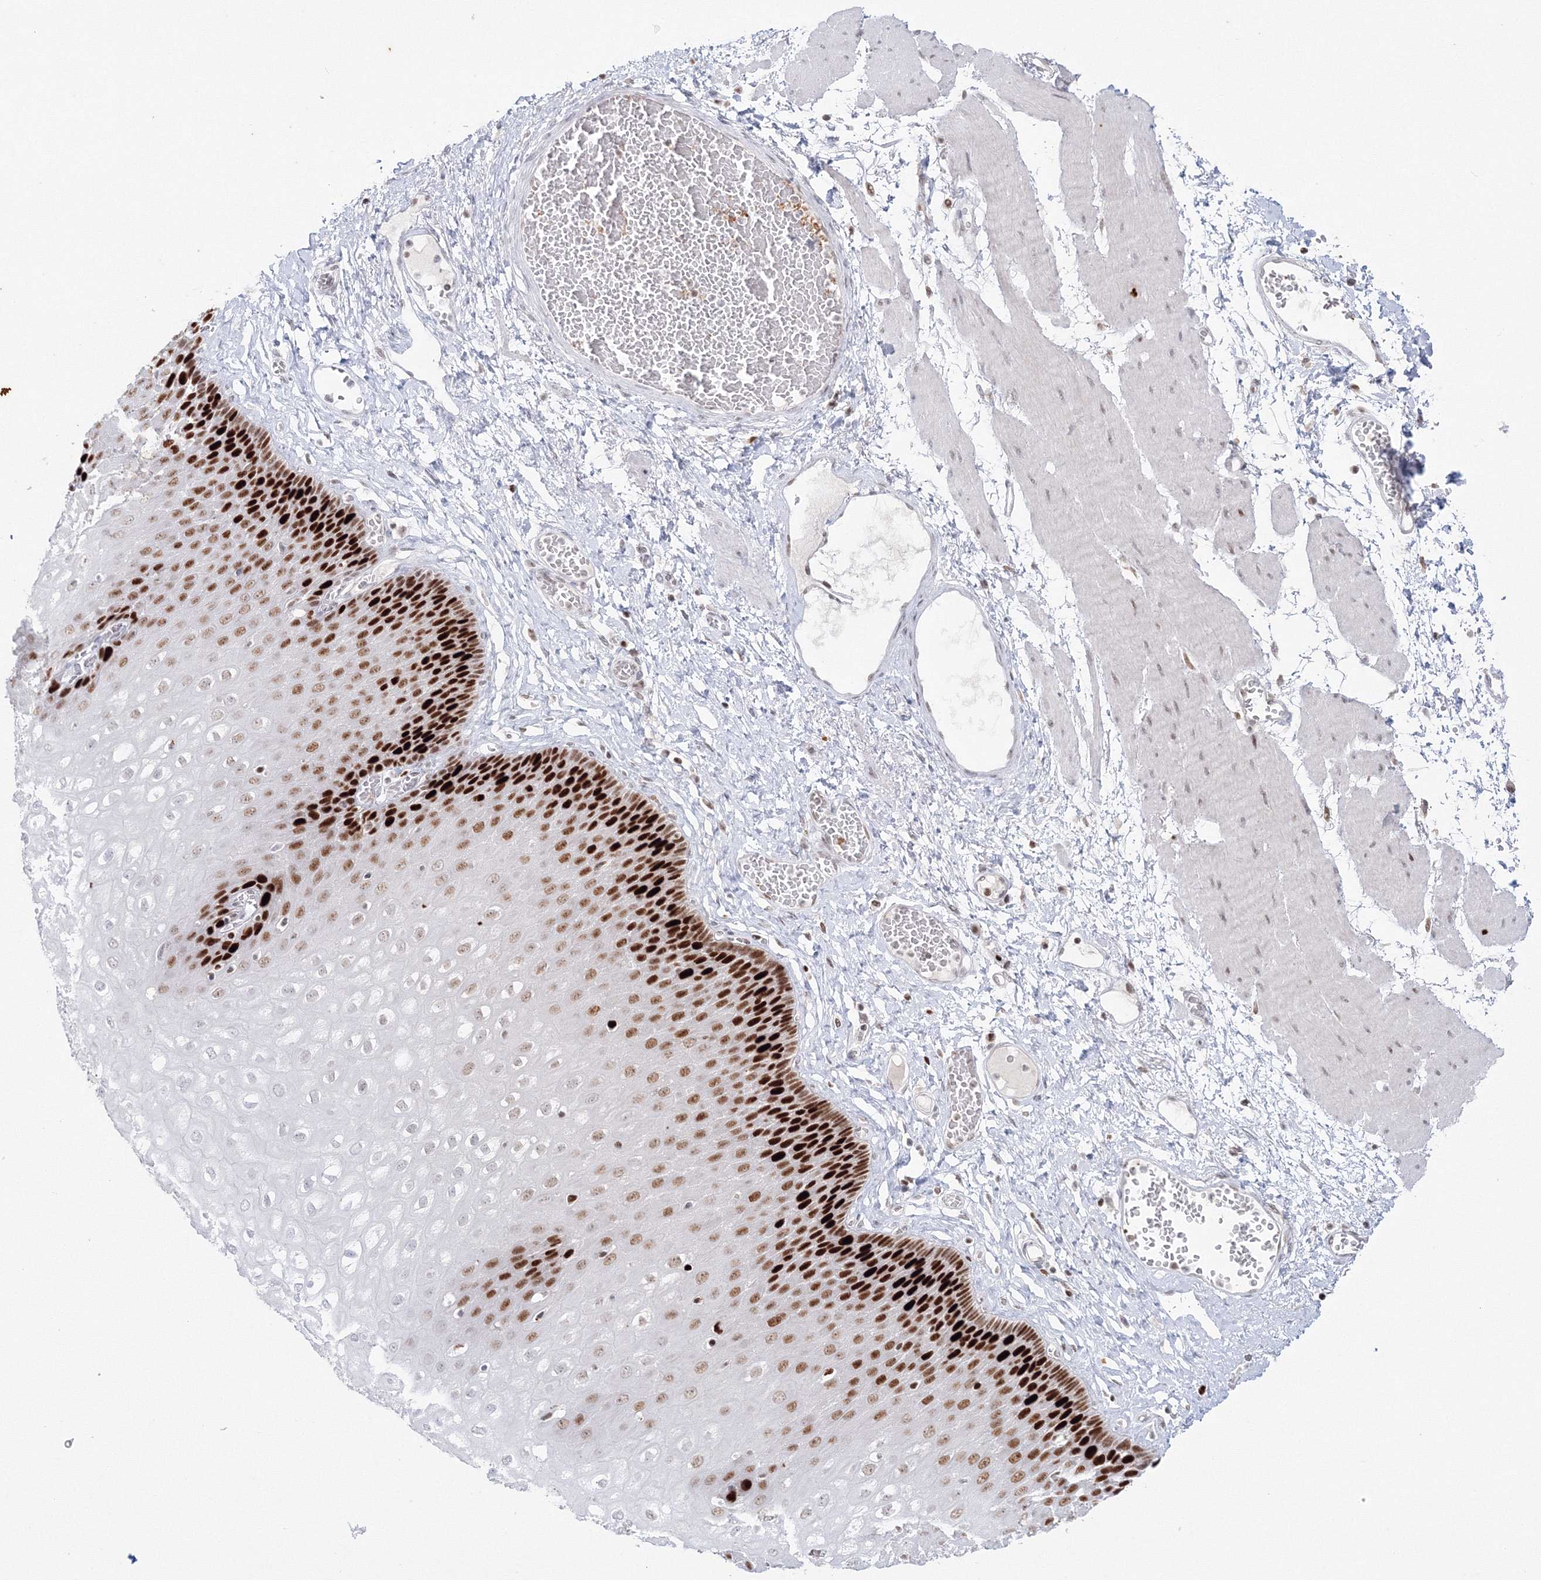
{"staining": {"intensity": "strong", "quantity": "25%-75%", "location": "nuclear"}, "tissue": "esophagus", "cell_type": "Squamous epithelial cells", "image_type": "normal", "snomed": [{"axis": "morphology", "description": "Normal tissue, NOS"}, {"axis": "topography", "description": "Esophagus"}], "caption": "Immunohistochemical staining of normal esophagus displays 25%-75% levels of strong nuclear protein positivity in about 25%-75% of squamous epithelial cells. The protein of interest is shown in brown color, while the nuclei are stained blue.", "gene": "LIG1", "patient": {"sex": "male", "age": 60}}